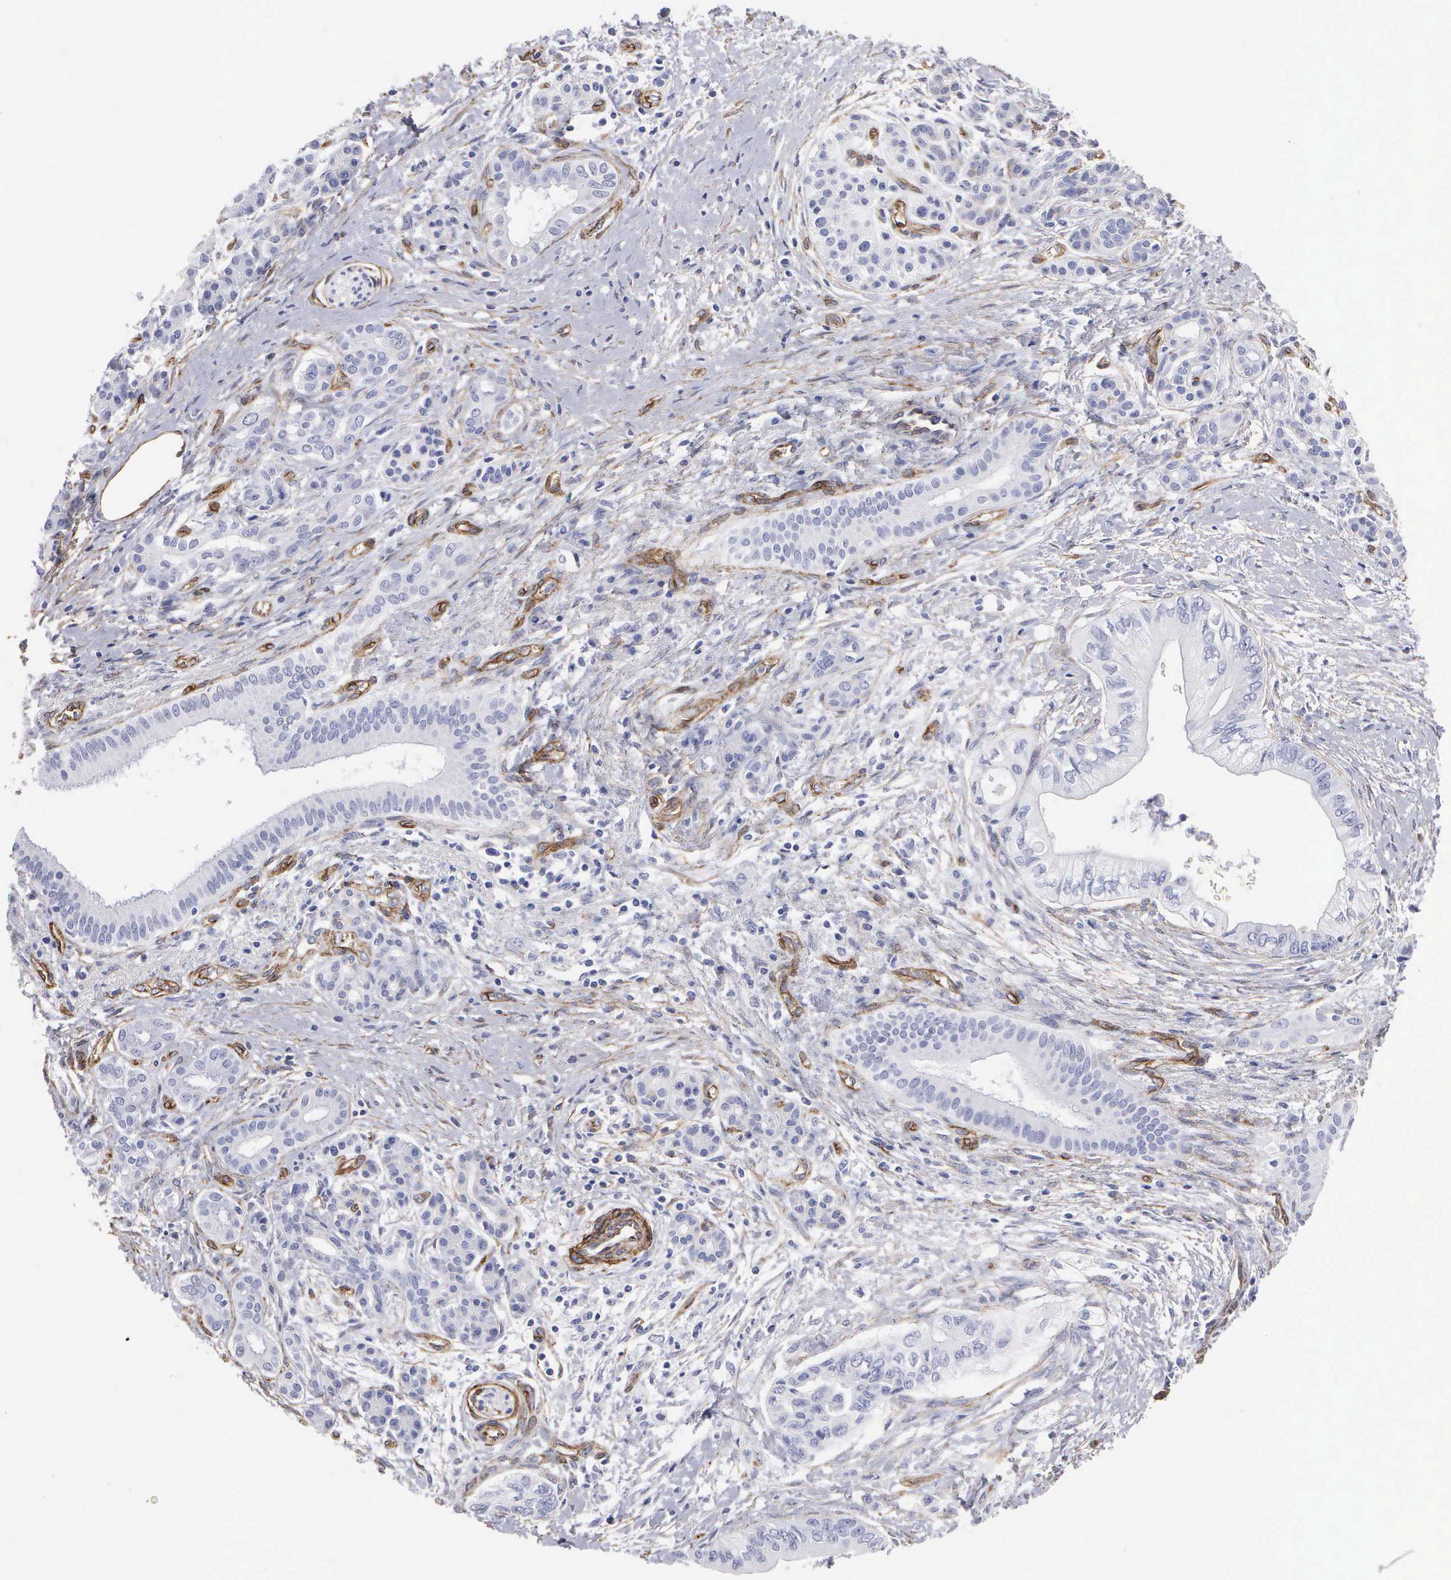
{"staining": {"intensity": "negative", "quantity": "none", "location": "none"}, "tissue": "pancreatic cancer", "cell_type": "Tumor cells", "image_type": "cancer", "snomed": [{"axis": "morphology", "description": "Adenocarcinoma, NOS"}, {"axis": "topography", "description": "Pancreas"}], "caption": "Micrograph shows no significant protein expression in tumor cells of pancreatic adenocarcinoma. (DAB immunohistochemistry (IHC) with hematoxylin counter stain).", "gene": "MAGEB10", "patient": {"sex": "female", "age": 66}}